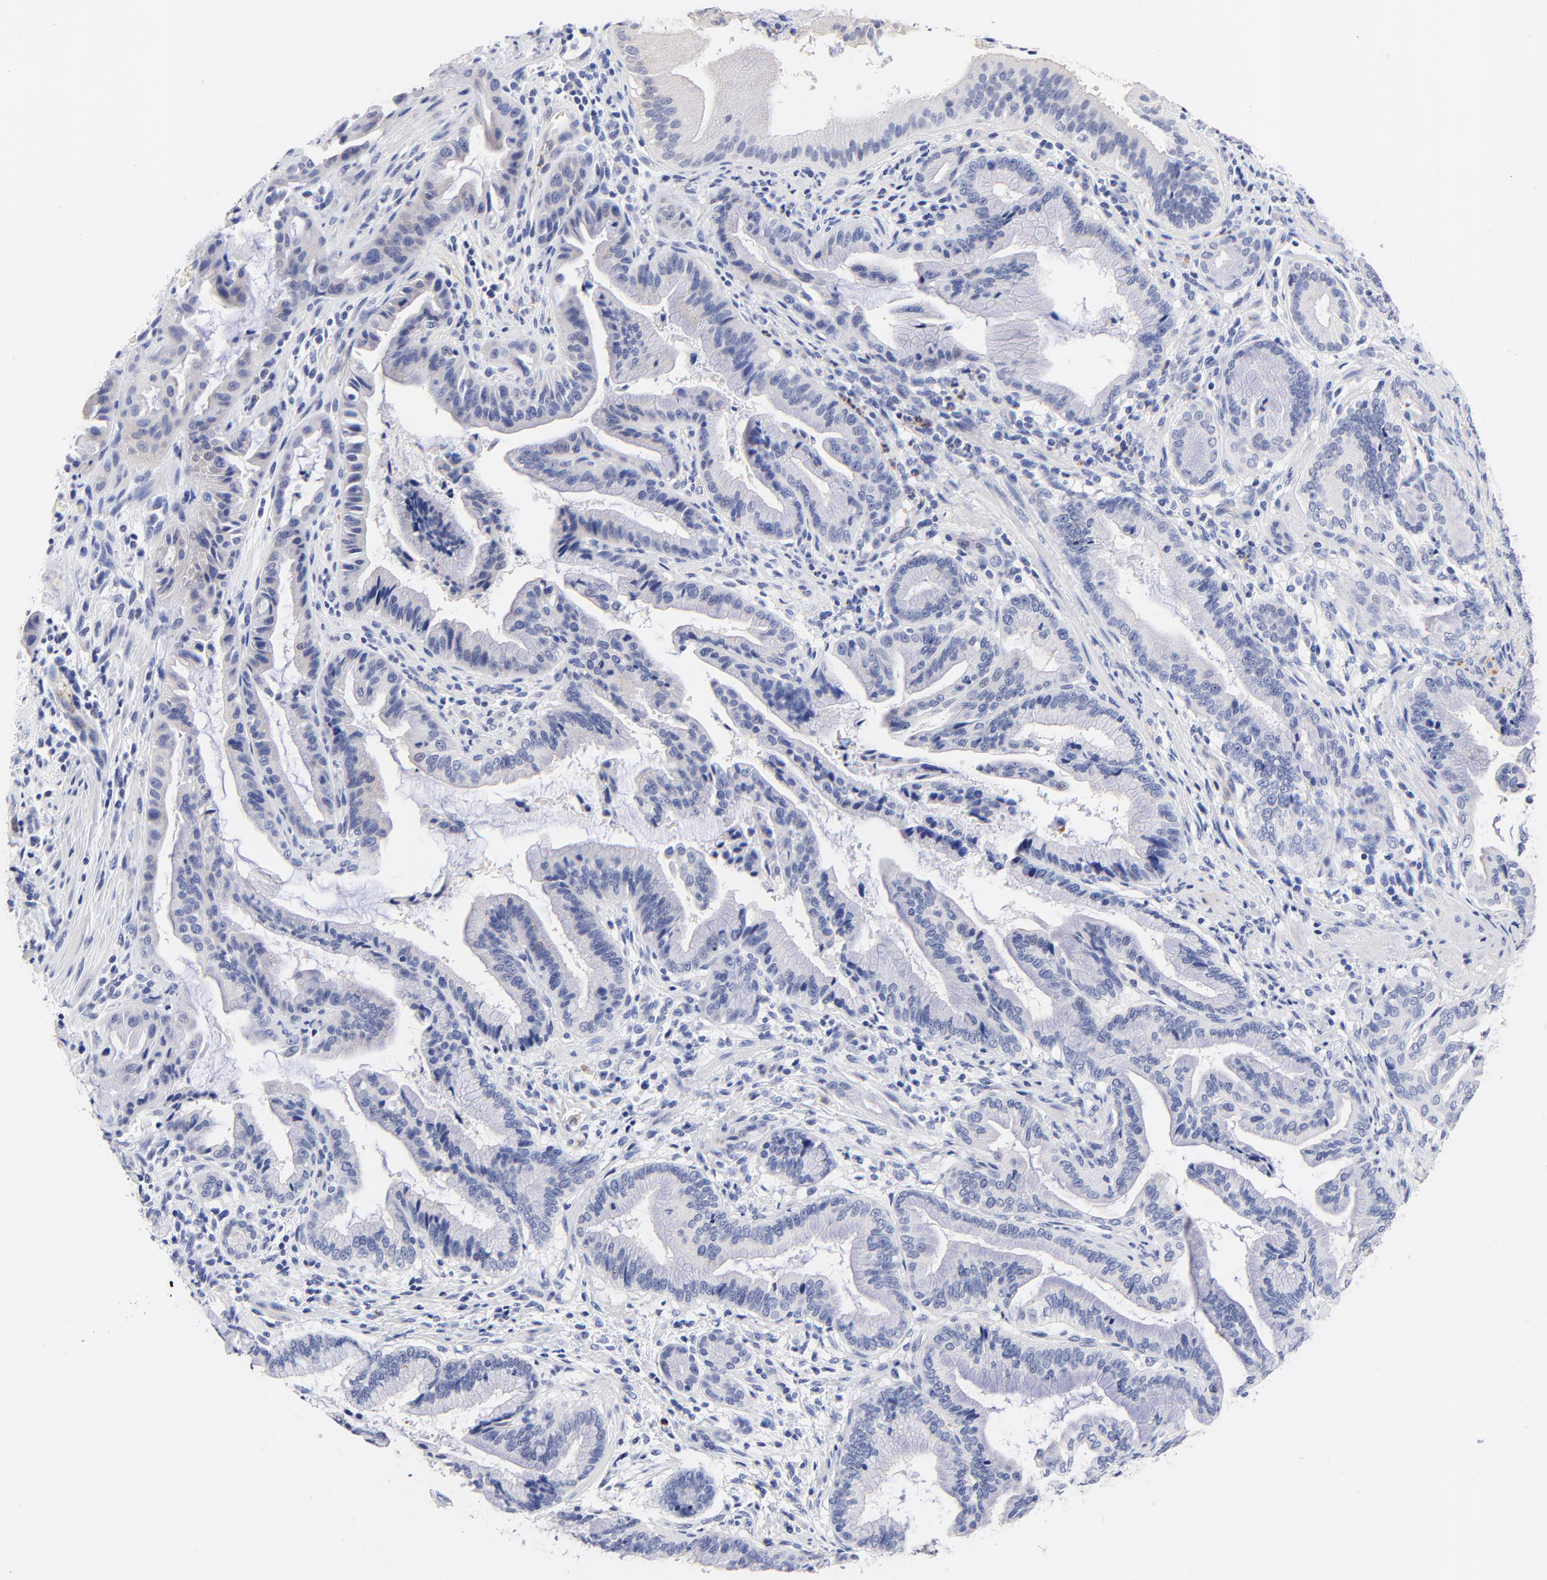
{"staining": {"intensity": "negative", "quantity": "none", "location": "none"}, "tissue": "pancreatic cancer", "cell_type": "Tumor cells", "image_type": "cancer", "snomed": [{"axis": "morphology", "description": "Adenocarcinoma, NOS"}, {"axis": "topography", "description": "Pancreas"}], "caption": "High power microscopy photomicrograph of an immunohistochemistry photomicrograph of pancreatic cancer (adenocarcinoma), revealing no significant expression in tumor cells.", "gene": "FAM117B", "patient": {"sex": "female", "age": 64}}